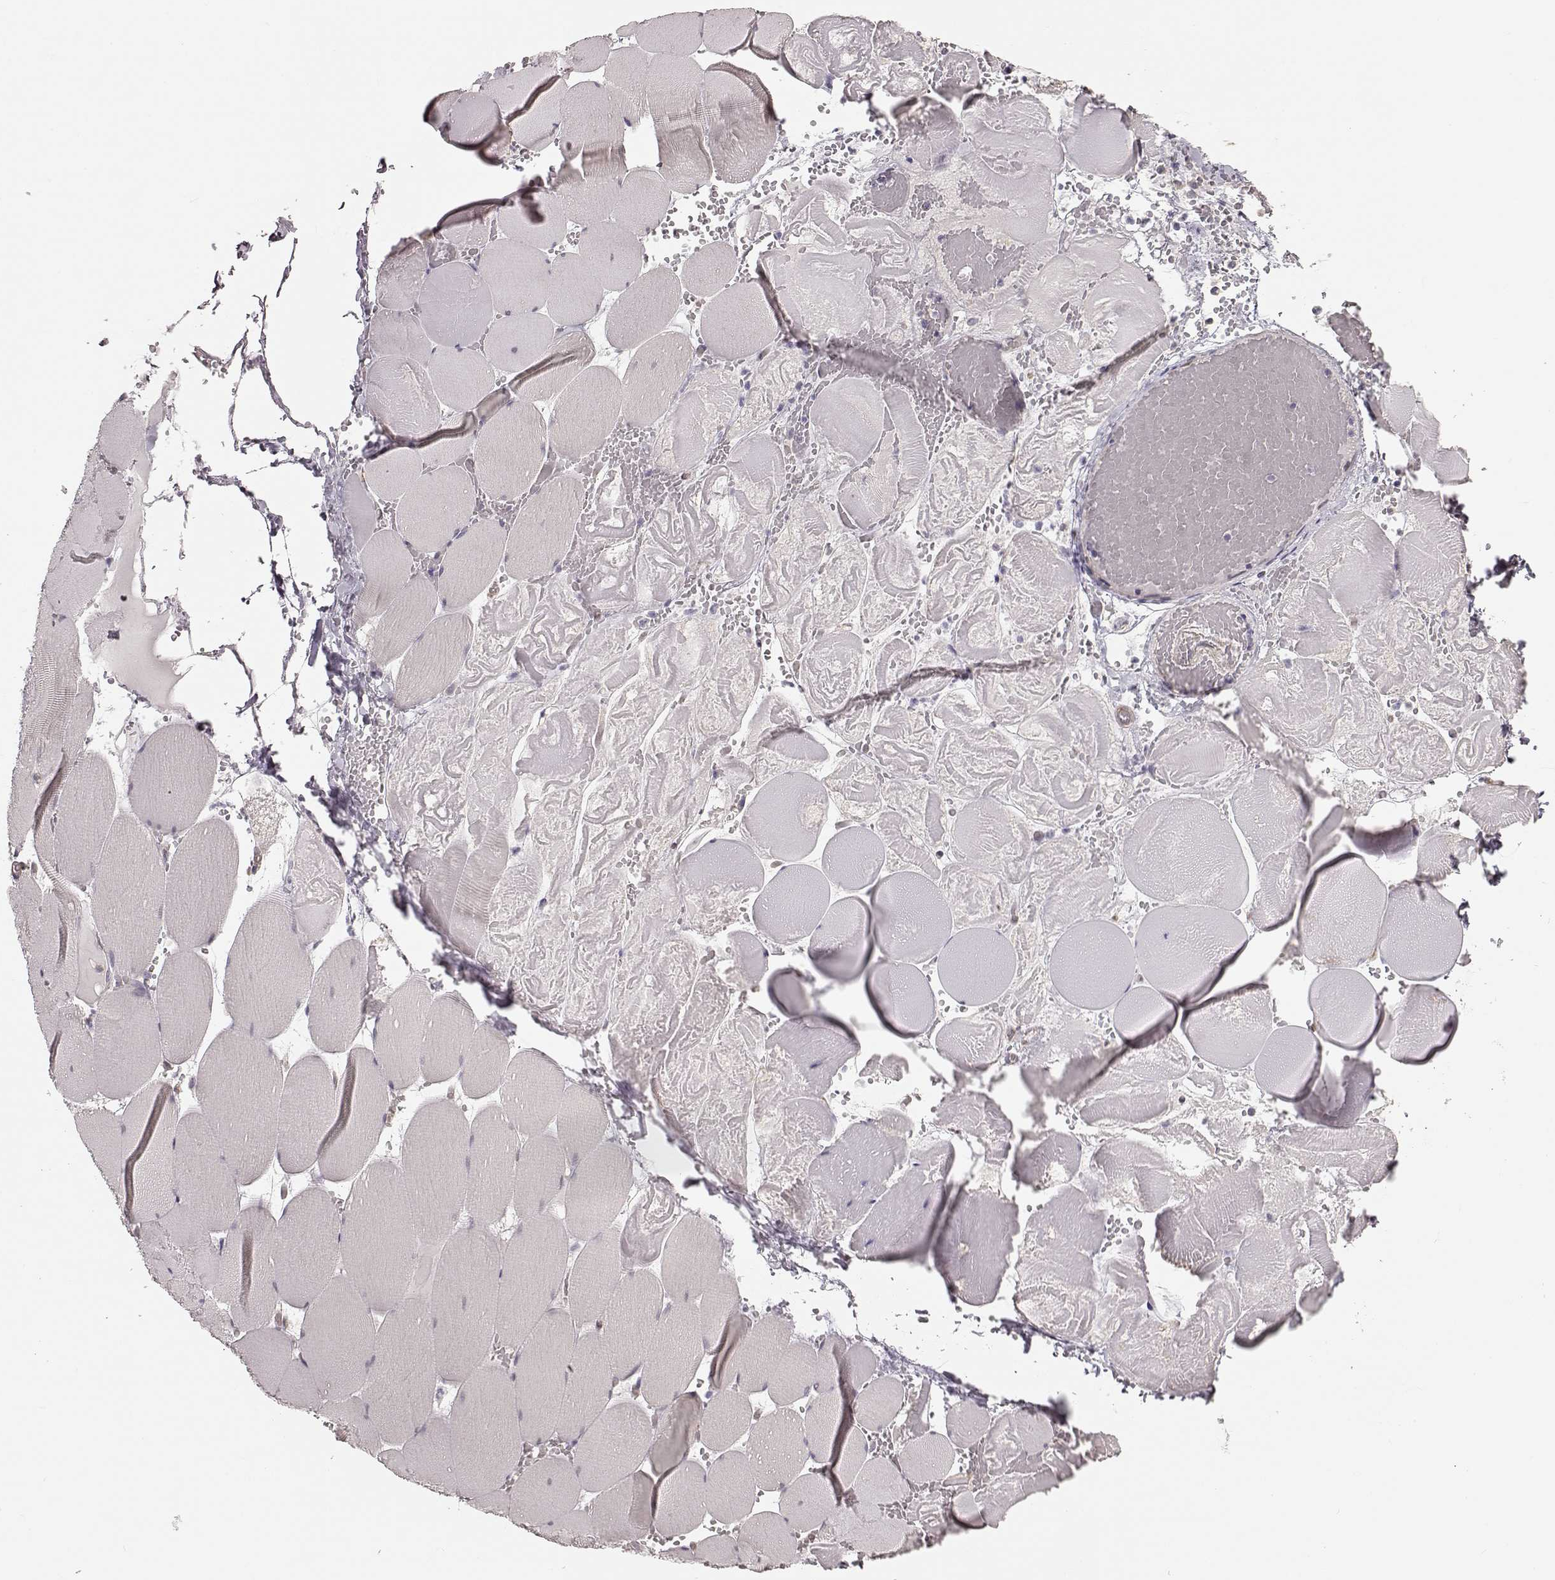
{"staining": {"intensity": "negative", "quantity": "none", "location": "none"}, "tissue": "skeletal muscle", "cell_type": "Myocytes", "image_type": "normal", "snomed": [{"axis": "morphology", "description": "Normal tissue, NOS"}, {"axis": "morphology", "description": "Malignant melanoma, Metastatic site"}, {"axis": "topography", "description": "Skeletal muscle"}], "caption": "Immunohistochemistry (IHC) of unremarkable skeletal muscle reveals no expression in myocytes.", "gene": "GPR50", "patient": {"sex": "male", "age": 50}}